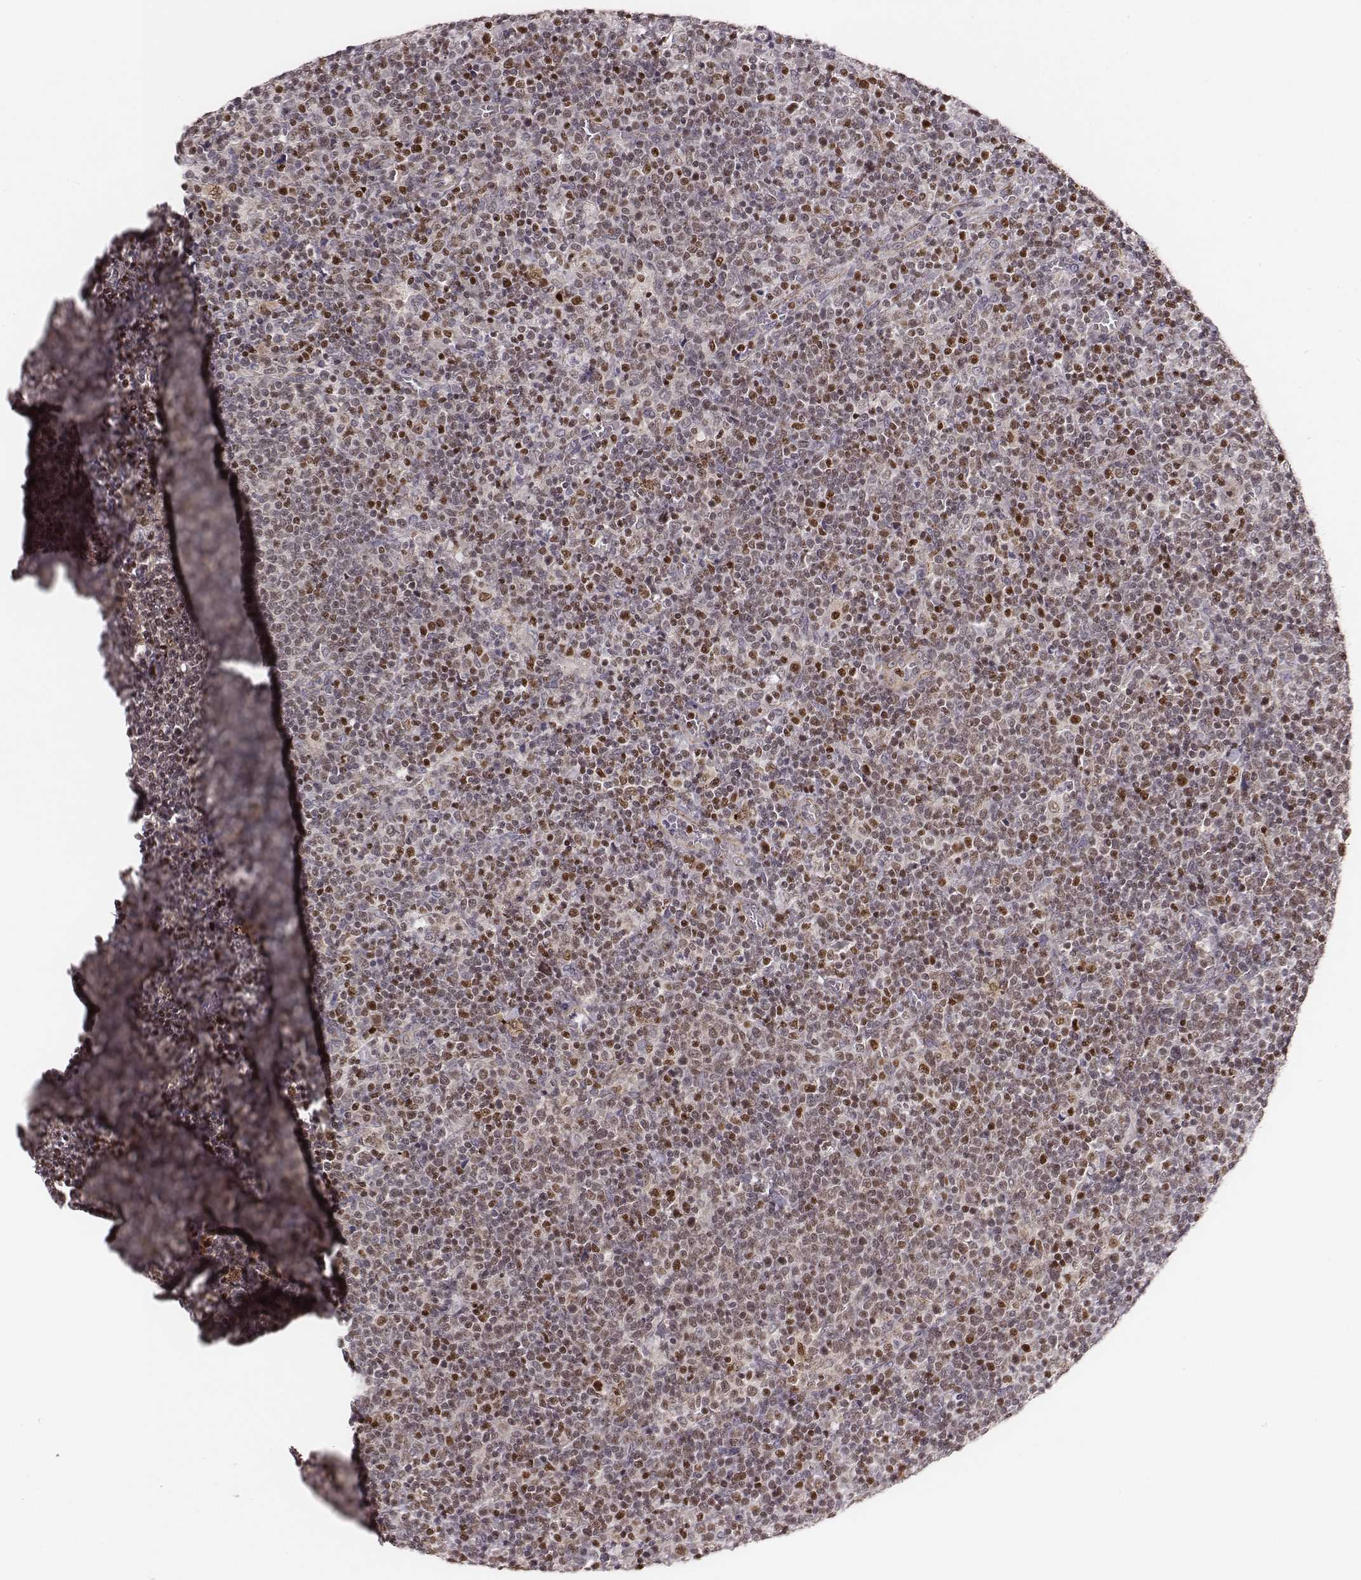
{"staining": {"intensity": "moderate", "quantity": ">75%", "location": "nuclear"}, "tissue": "lymphoma", "cell_type": "Tumor cells", "image_type": "cancer", "snomed": [{"axis": "morphology", "description": "Malignant lymphoma, non-Hodgkin's type, High grade"}, {"axis": "topography", "description": "Lymph node"}], "caption": "Protein staining of lymphoma tissue reveals moderate nuclear staining in approximately >75% of tumor cells.", "gene": "WDR59", "patient": {"sex": "male", "age": 61}}